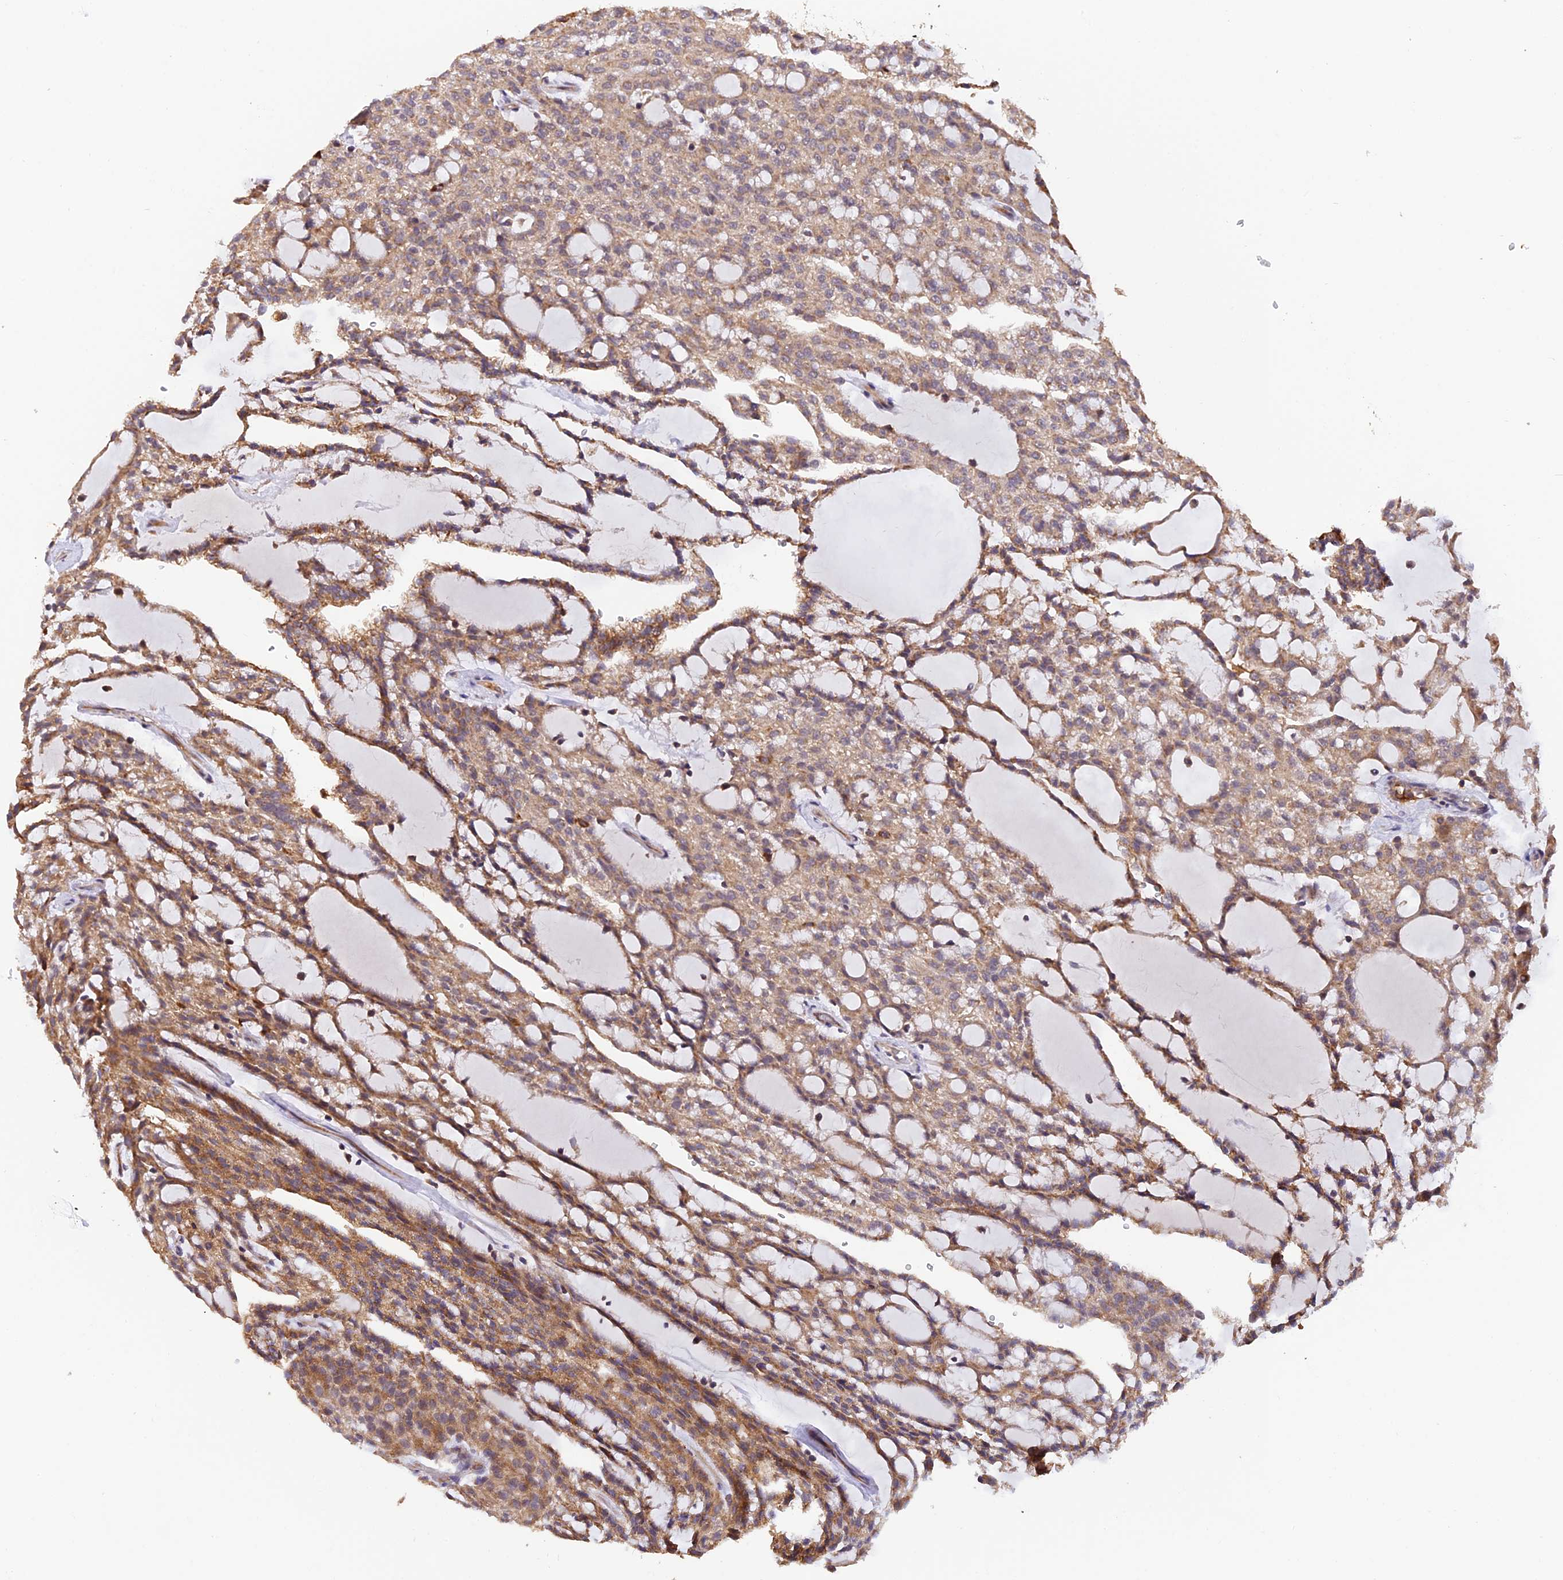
{"staining": {"intensity": "moderate", "quantity": "25%-75%", "location": "cytoplasmic/membranous"}, "tissue": "renal cancer", "cell_type": "Tumor cells", "image_type": "cancer", "snomed": [{"axis": "morphology", "description": "Adenocarcinoma, NOS"}, {"axis": "topography", "description": "Kidney"}], "caption": "About 25%-75% of tumor cells in renal cancer demonstrate moderate cytoplasmic/membranous protein positivity as visualized by brown immunohistochemical staining.", "gene": "MNS1", "patient": {"sex": "male", "age": 63}}